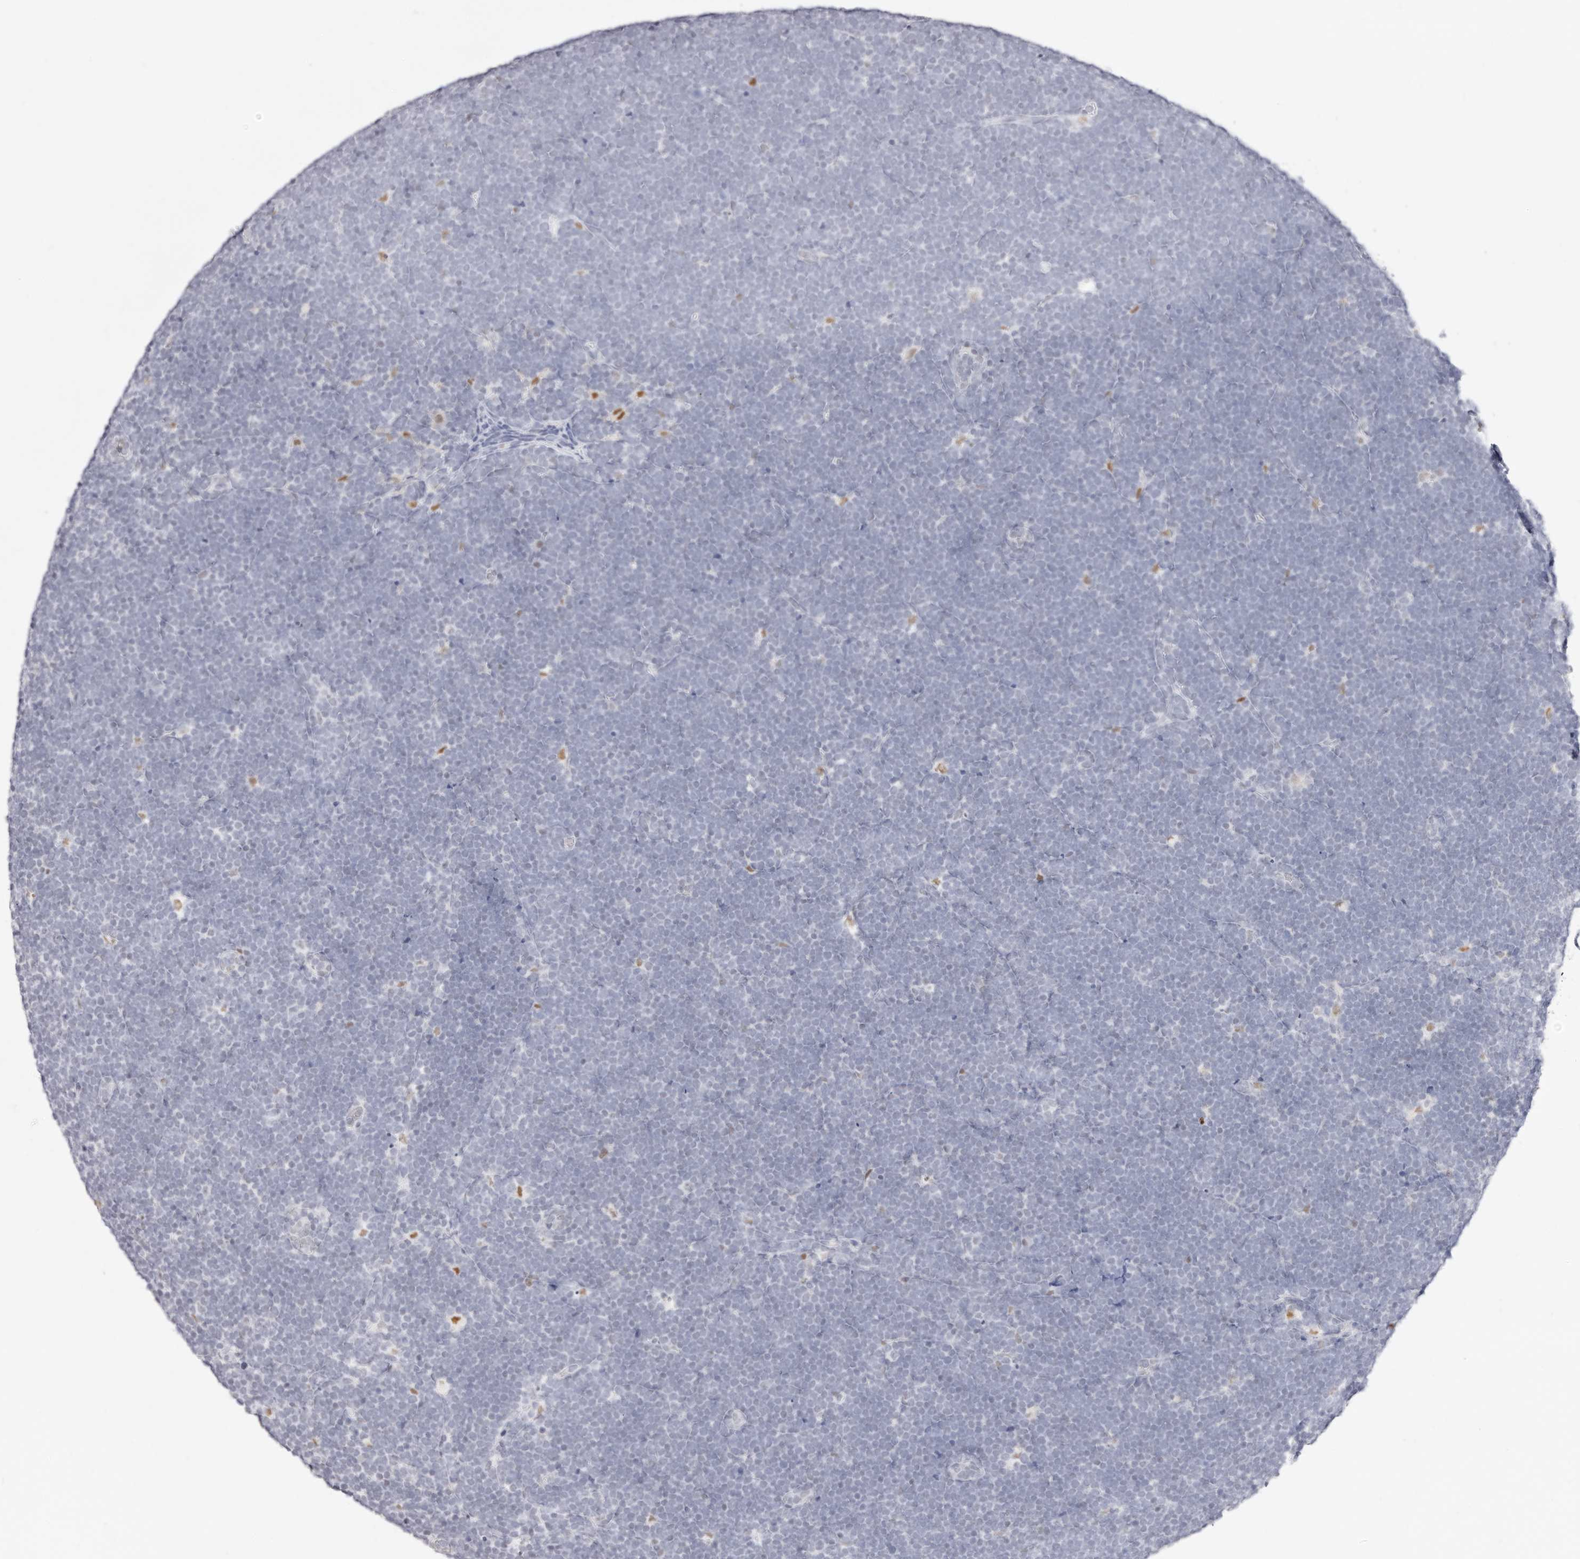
{"staining": {"intensity": "negative", "quantity": "none", "location": "none"}, "tissue": "lymphoma", "cell_type": "Tumor cells", "image_type": "cancer", "snomed": [{"axis": "morphology", "description": "Malignant lymphoma, non-Hodgkin's type, High grade"}, {"axis": "topography", "description": "Lymph node"}], "caption": "High magnification brightfield microscopy of lymphoma stained with DAB (brown) and counterstained with hematoxylin (blue): tumor cells show no significant positivity.", "gene": "TKT", "patient": {"sex": "male", "age": 13}}